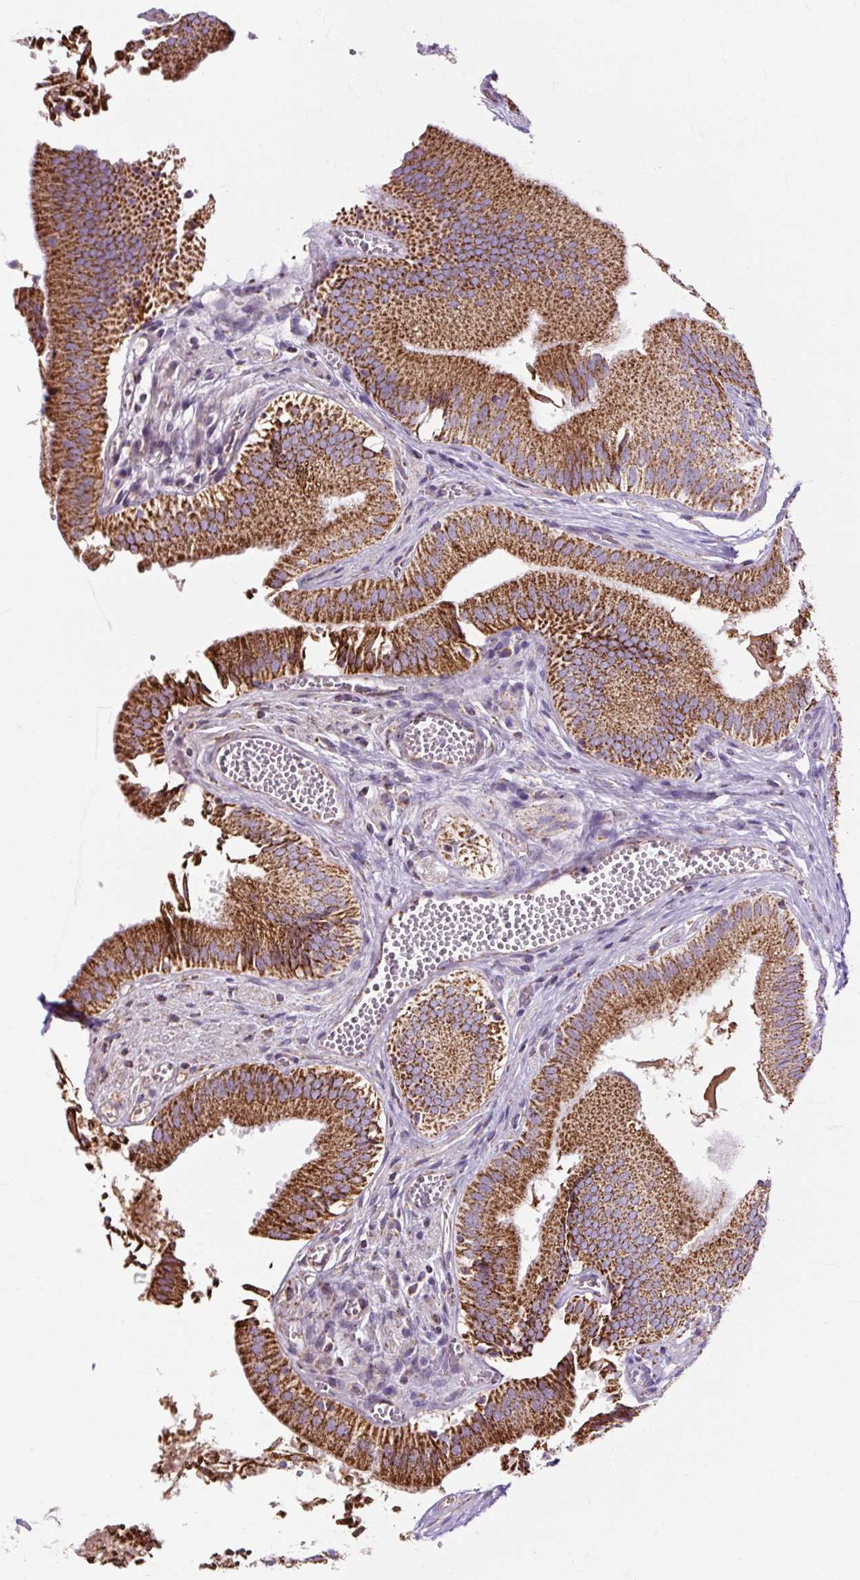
{"staining": {"intensity": "strong", "quantity": ">75%", "location": "cytoplasmic/membranous"}, "tissue": "gallbladder", "cell_type": "Glandular cells", "image_type": "normal", "snomed": [{"axis": "morphology", "description": "Normal tissue, NOS"}, {"axis": "topography", "description": "Gallbladder"}, {"axis": "topography", "description": "Peripheral nerve tissue"}], "caption": "Protein staining demonstrates strong cytoplasmic/membranous positivity in about >75% of glandular cells in unremarkable gallbladder.", "gene": "DLAT", "patient": {"sex": "male", "age": 17}}